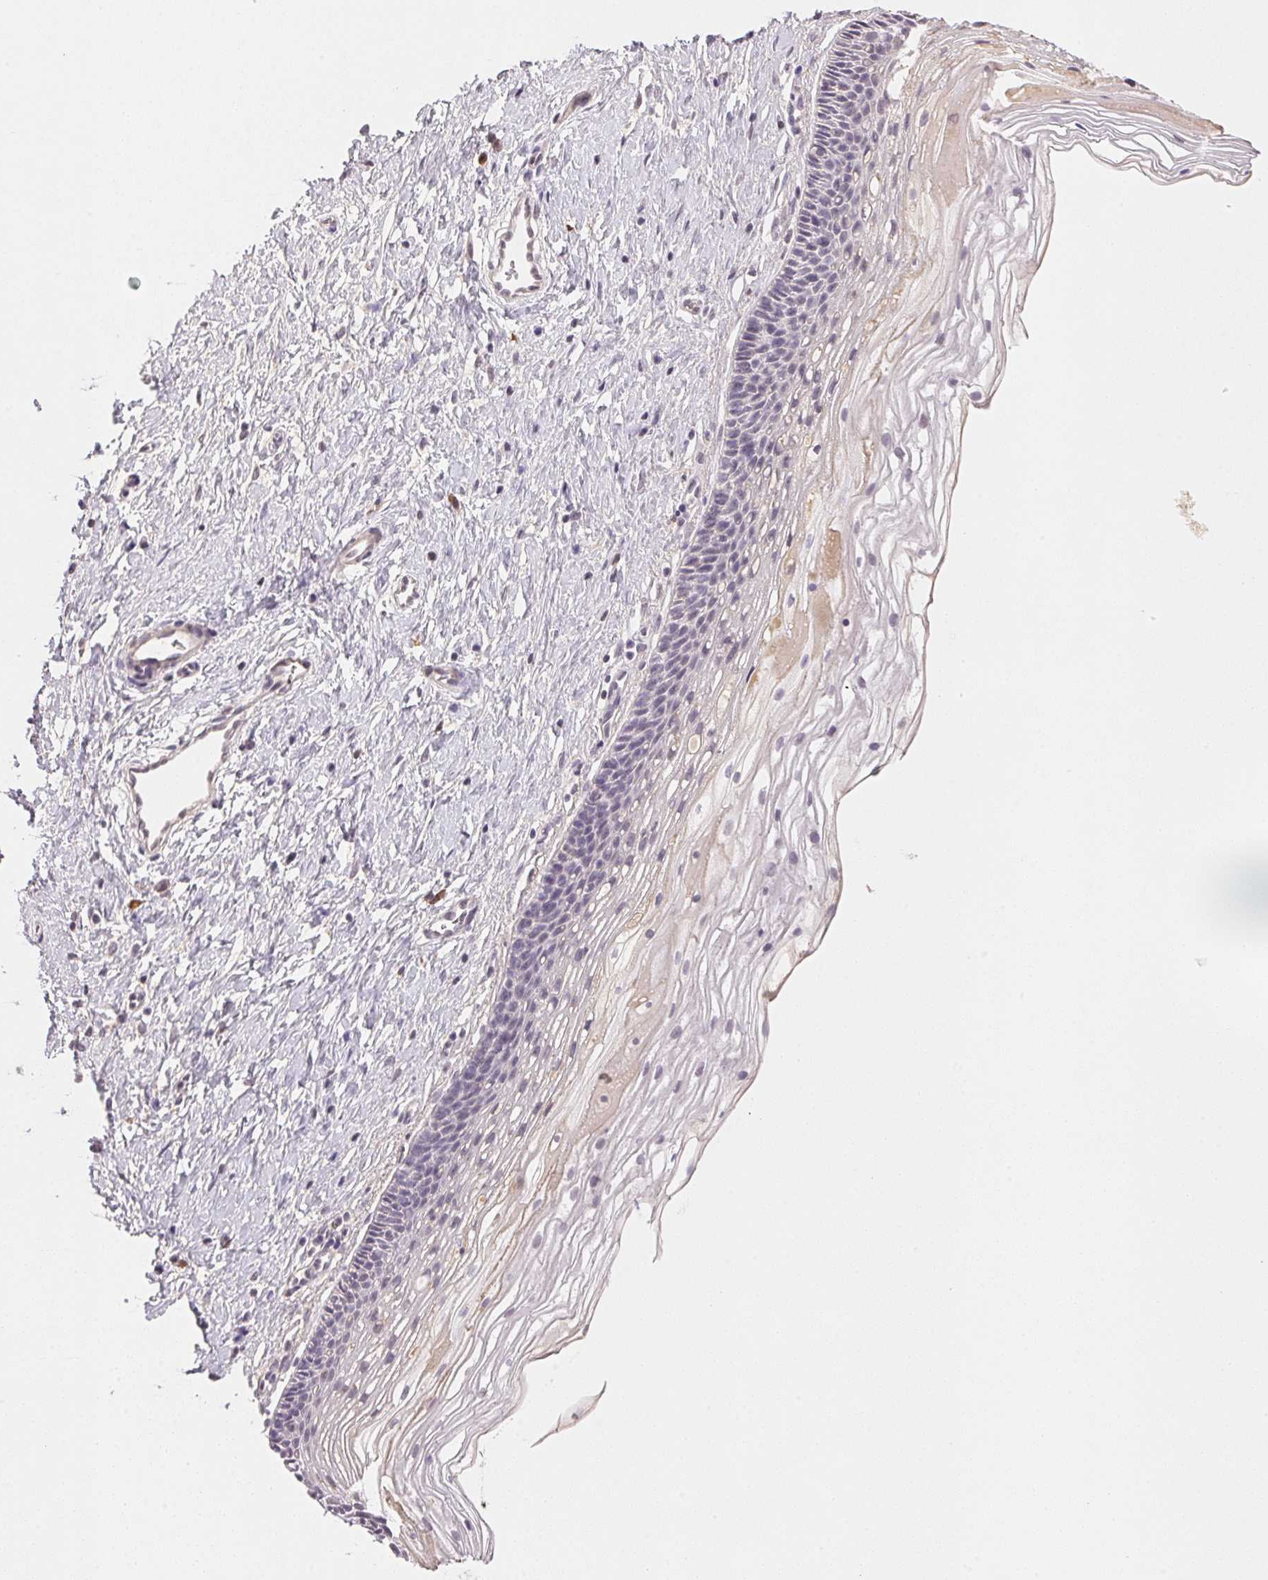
{"staining": {"intensity": "negative", "quantity": "none", "location": "none"}, "tissue": "cervix", "cell_type": "Glandular cells", "image_type": "normal", "snomed": [{"axis": "morphology", "description": "Normal tissue, NOS"}, {"axis": "topography", "description": "Cervix"}], "caption": "An immunohistochemistry (IHC) micrograph of benign cervix is shown. There is no staining in glandular cells of cervix.", "gene": "FNDC4", "patient": {"sex": "female", "age": 34}}